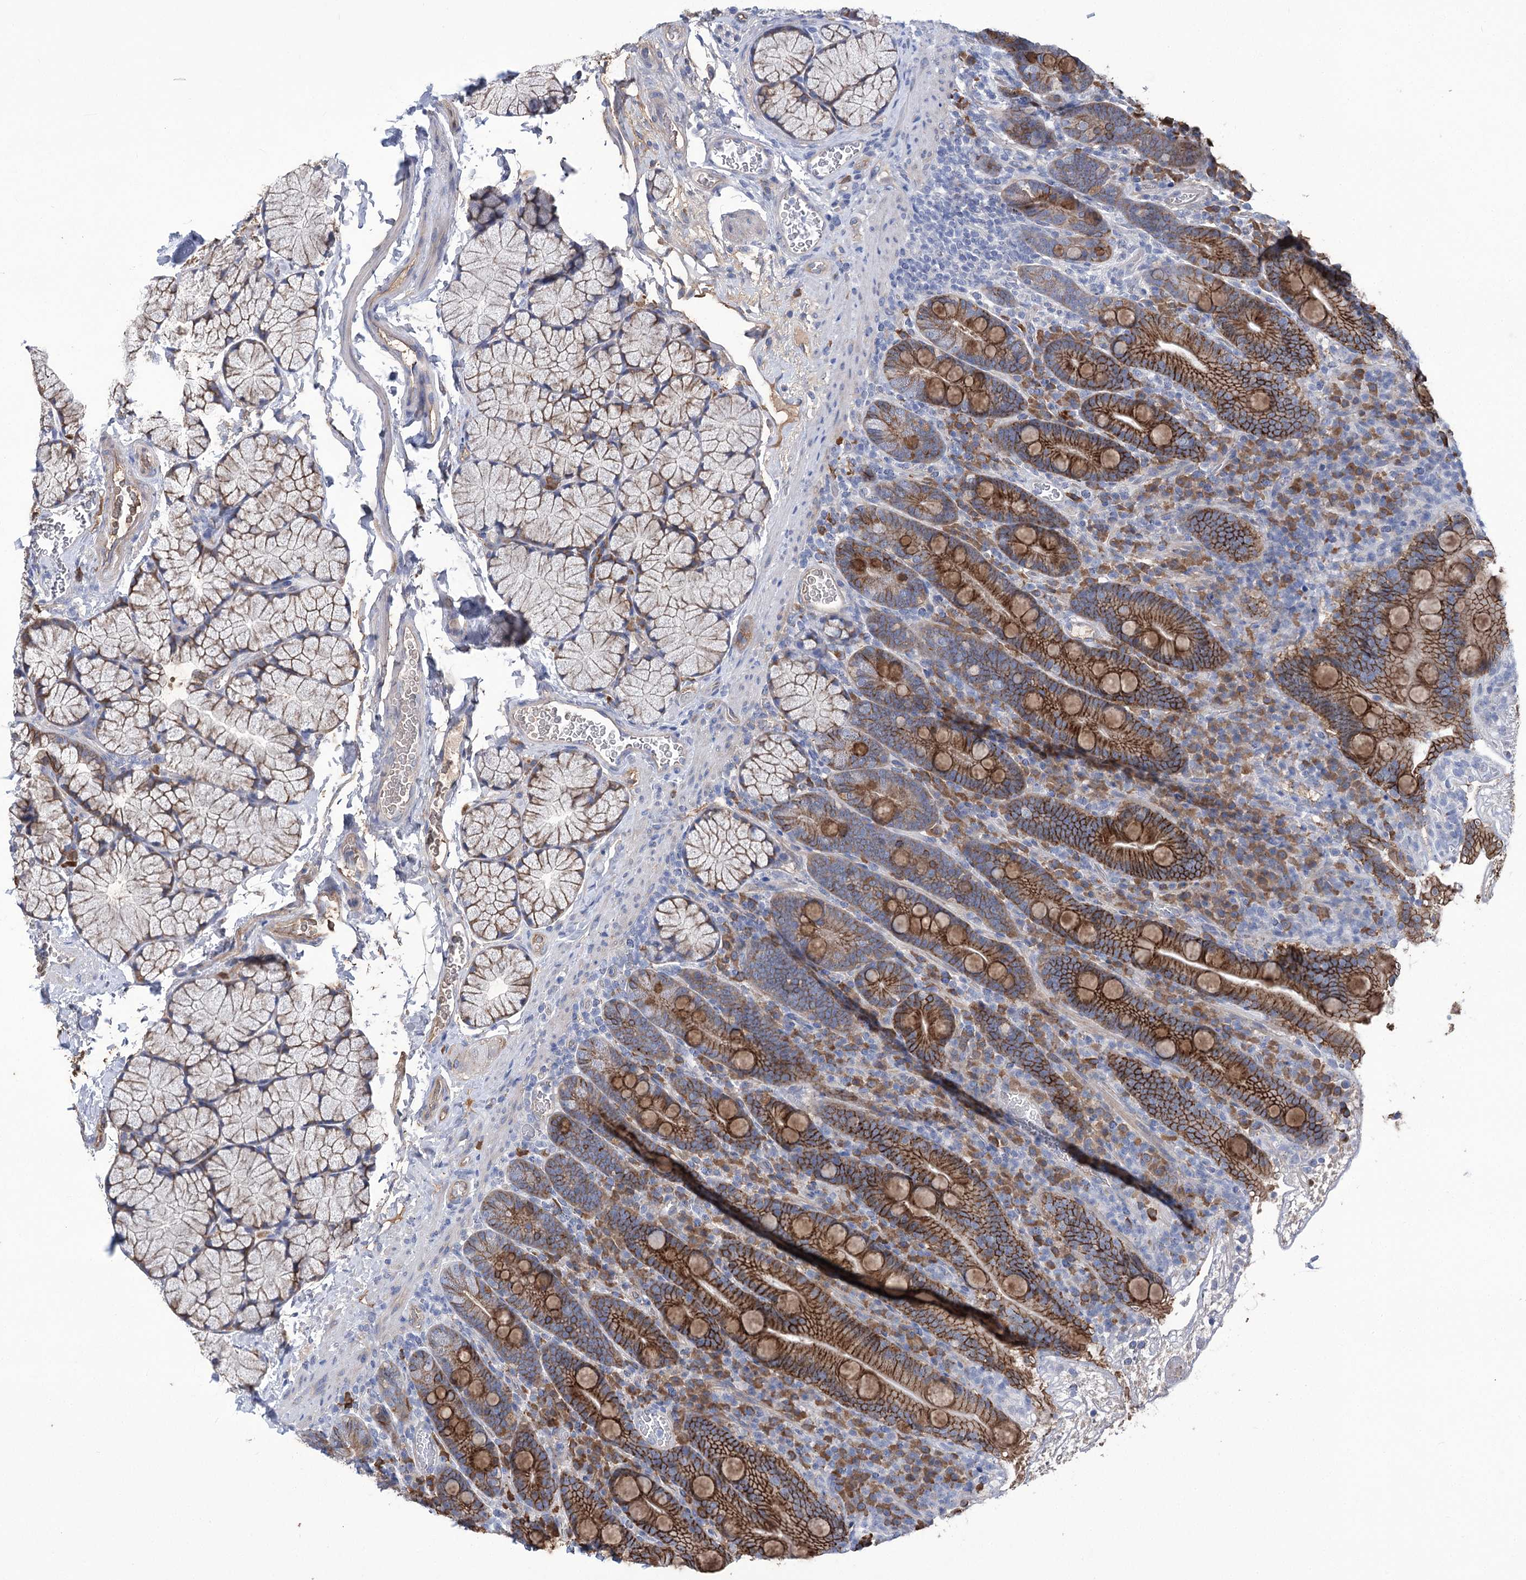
{"staining": {"intensity": "strong", "quantity": ">75%", "location": "cytoplasmic/membranous"}, "tissue": "duodenum", "cell_type": "Glandular cells", "image_type": "normal", "snomed": [{"axis": "morphology", "description": "Normal tissue, NOS"}, {"axis": "topography", "description": "Duodenum"}], "caption": "Immunohistochemistry (IHC) image of benign duodenum stained for a protein (brown), which displays high levels of strong cytoplasmic/membranous staining in approximately >75% of glandular cells.", "gene": "CEP164", "patient": {"sex": "male", "age": 35}}